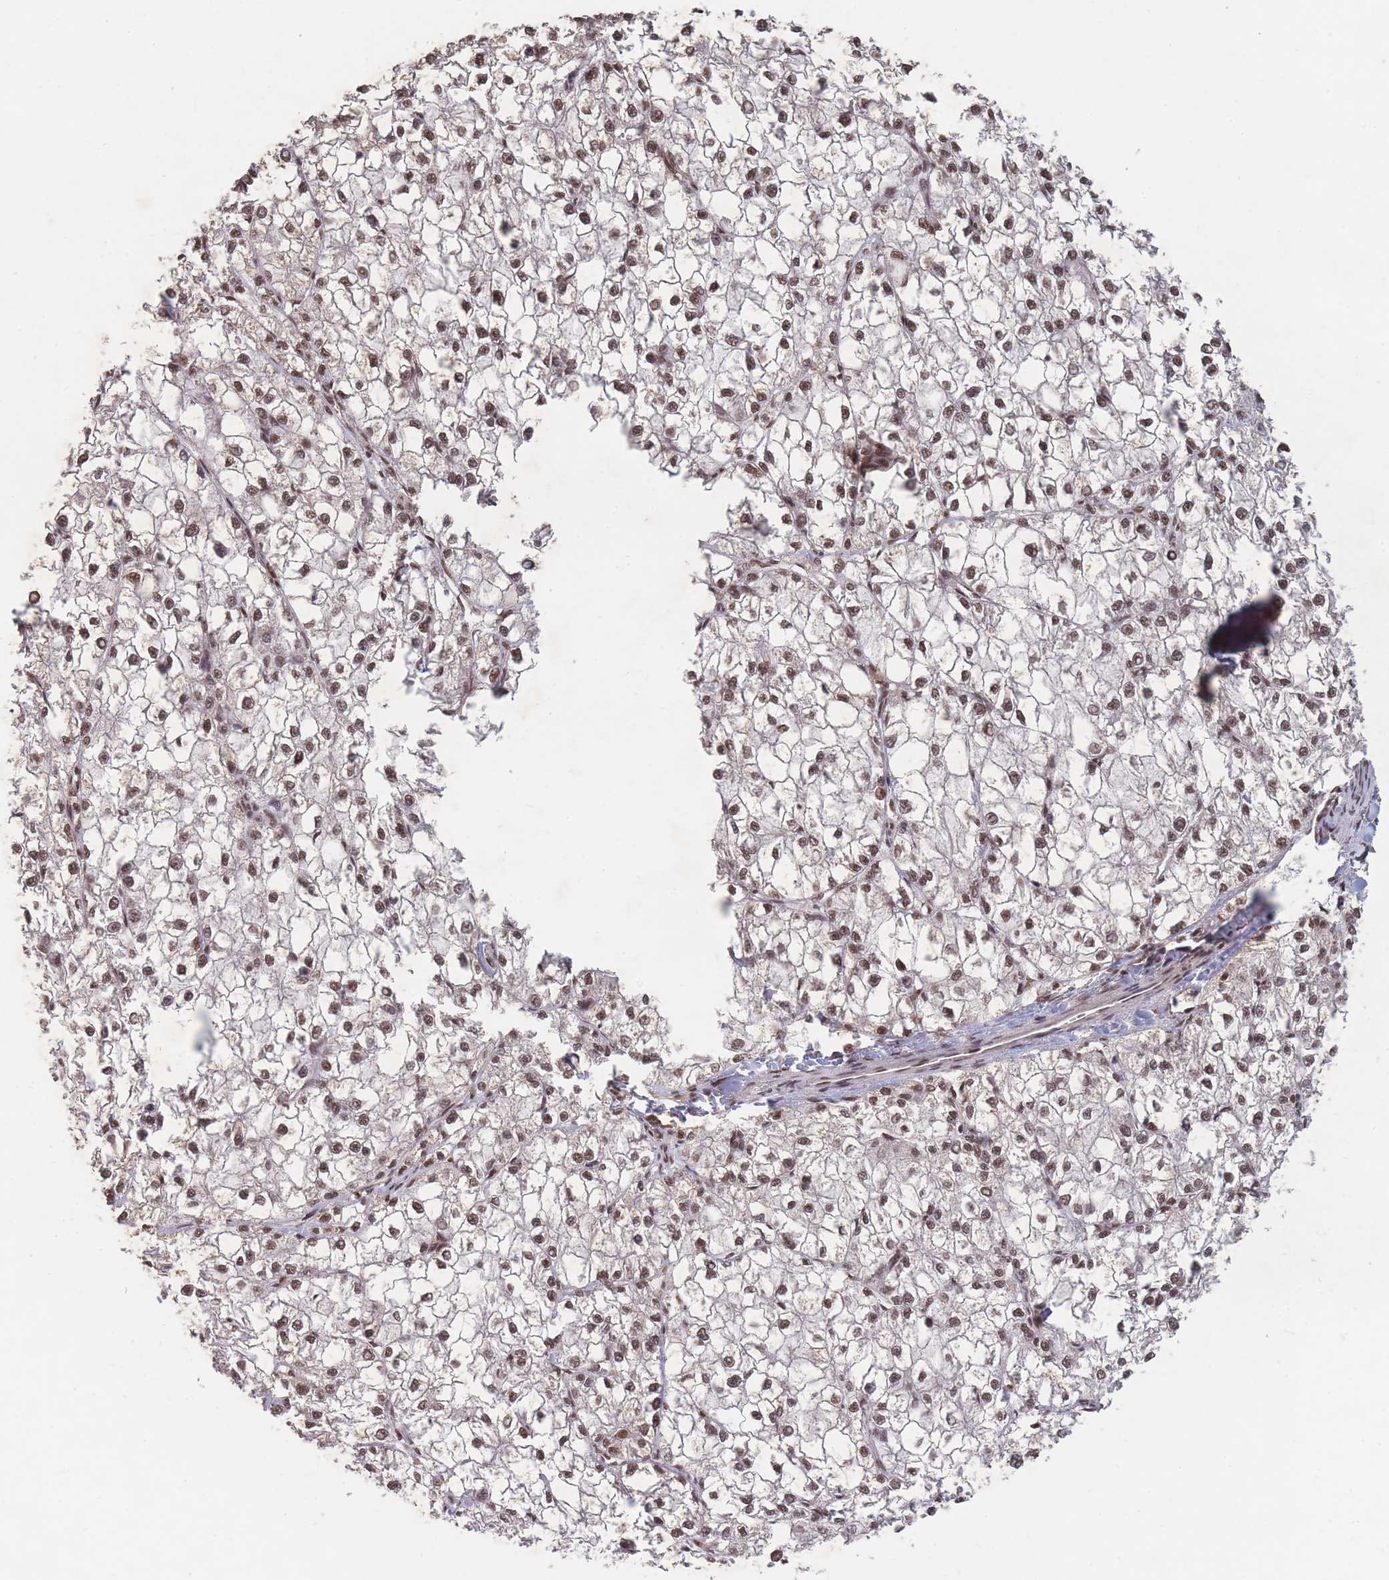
{"staining": {"intensity": "moderate", "quantity": ">75%", "location": "nuclear"}, "tissue": "liver cancer", "cell_type": "Tumor cells", "image_type": "cancer", "snomed": [{"axis": "morphology", "description": "Carcinoma, Hepatocellular, NOS"}, {"axis": "topography", "description": "Liver"}], "caption": "Immunohistochemical staining of liver hepatocellular carcinoma displays moderate nuclear protein staining in about >75% of tumor cells.", "gene": "SNRPA1", "patient": {"sex": "female", "age": 43}}